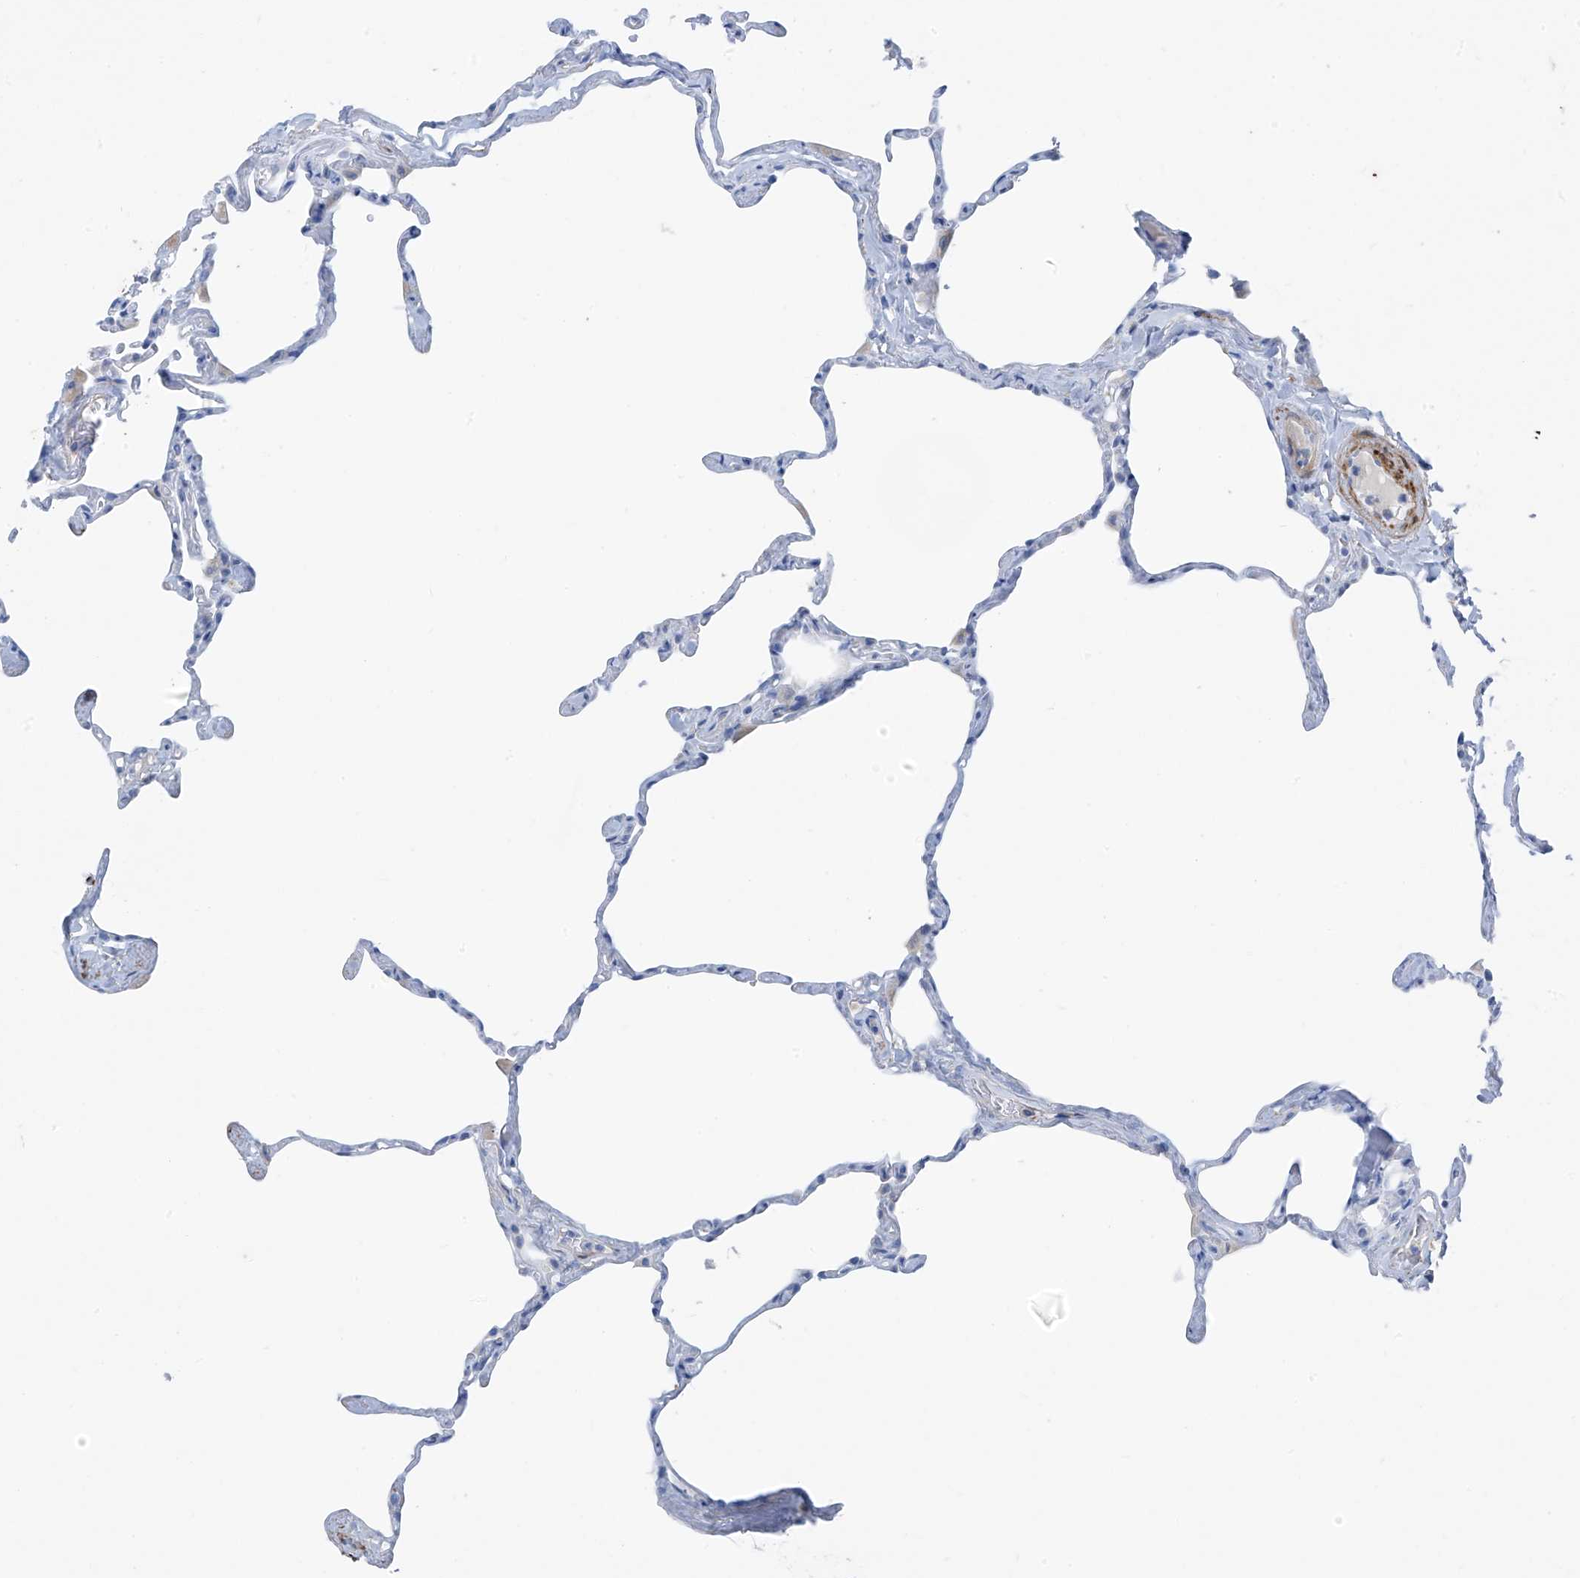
{"staining": {"intensity": "negative", "quantity": "none", "location": "none"}, "tissue": "lung", "cell_type": "Alveolar cells", "image_type": "normal", "snomed": [{"axis": "morphology", "description": "Normal tissue, NOS"}, {"axis": "topography", "description": "Lung"}], "caption": "Histopathology image shows no significant protein expression in alveolar cells of normal lung. Brightfield microscopy of immunohistochemistry (IHC) stained with DAB (3,3'-diaminobenzidine) (brown) and hematoxylin (blue), captured at high magnification.", "gene": "GLMP", "patient": {"sex": "male", "age": 65}}